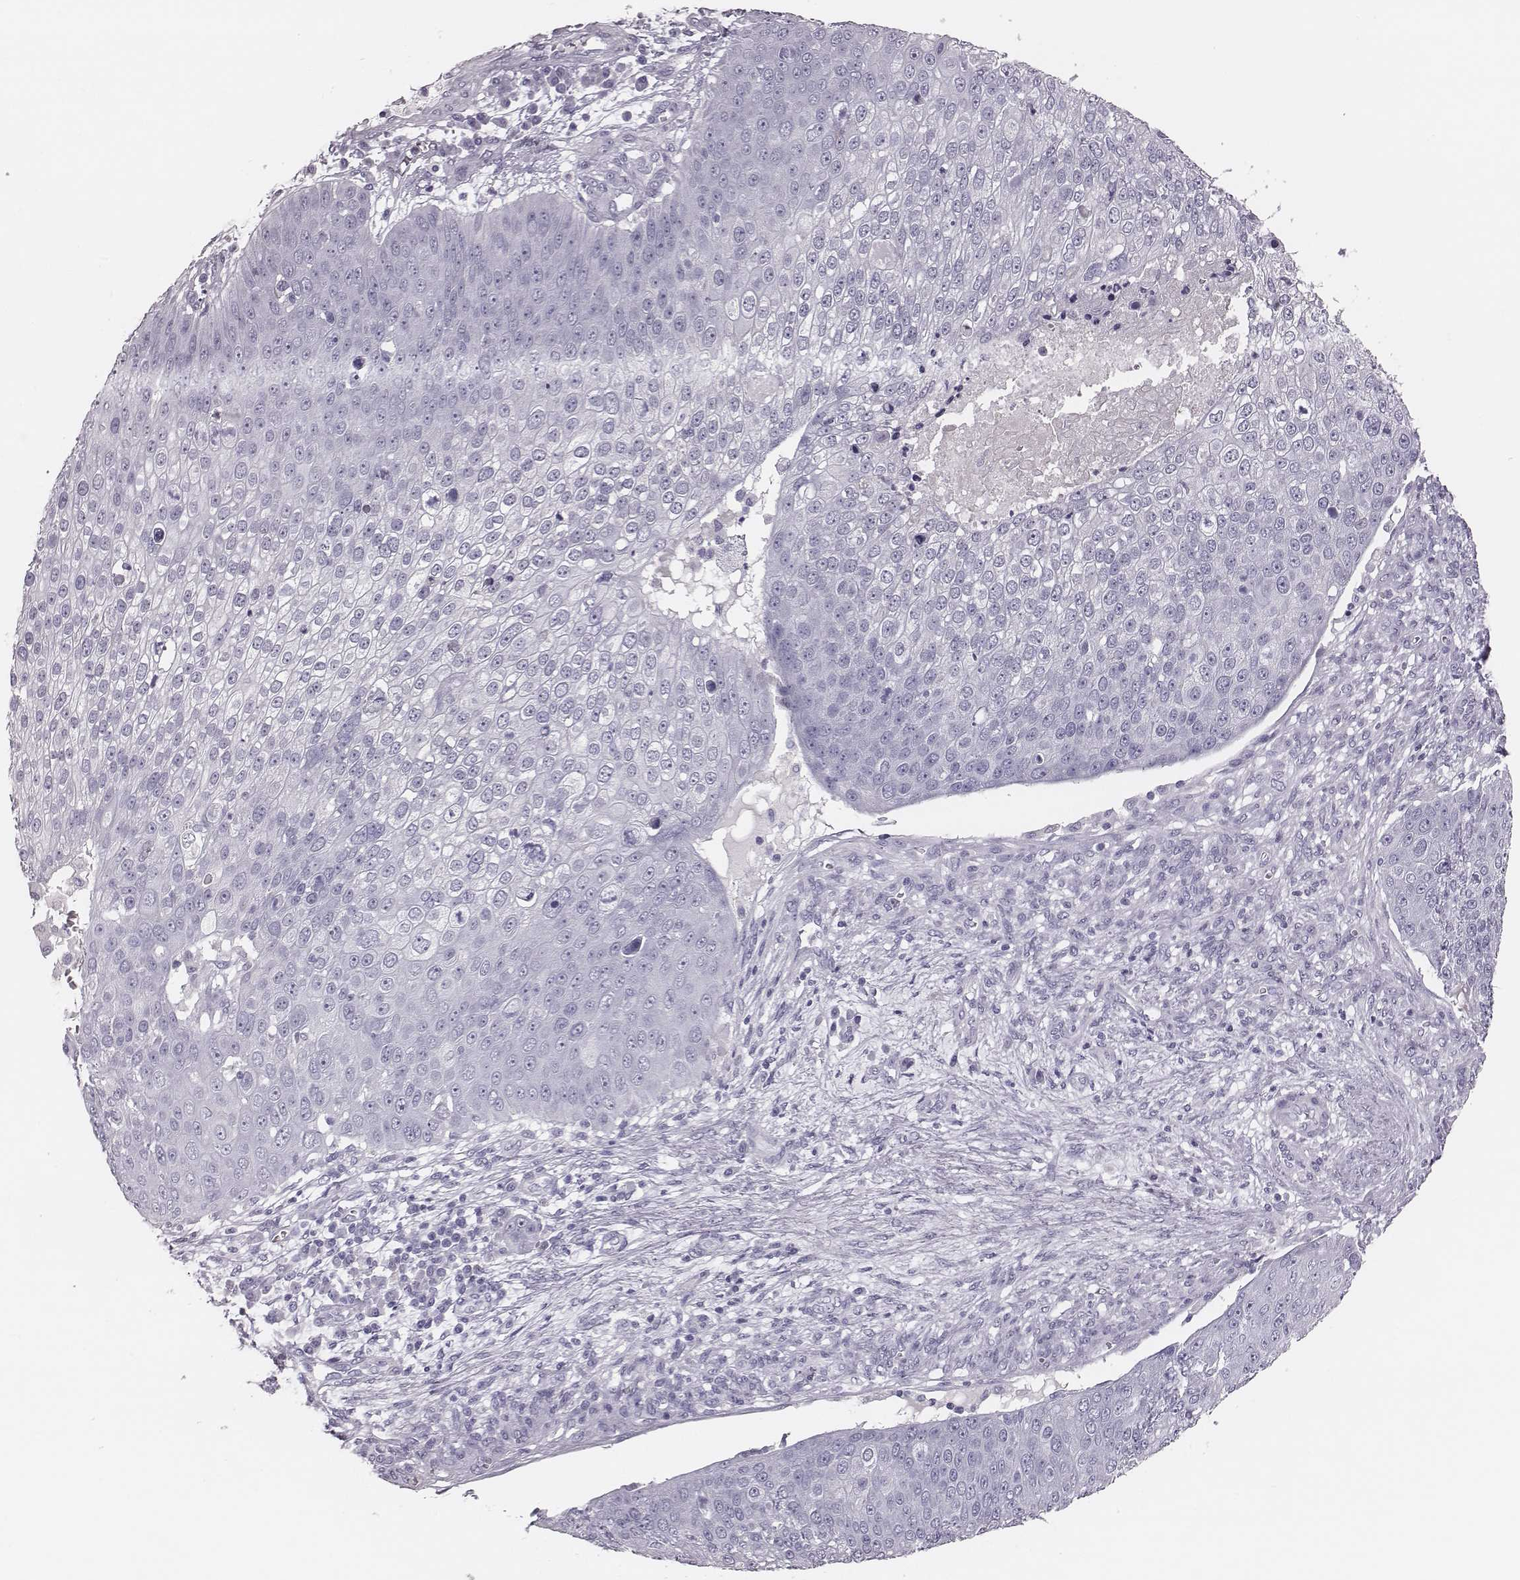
{"staining": {"intensity": "negative", "quantity": "none", "location": "none"}, "tissue": "skin cancer", "cell_type": "Tumor cells", "image_type": "cancer", "snomed": [{"axis": "morphology", "description": "Squamous cell carcinoma, NOS"}, {"axis": "topography", "description": "Skin"}], "caption": "Immunohistochemistry of skin cancer (squamous cell carcinoma) demonstrates no expression in tumor cells.", "gene": "CSH1", "patient": {"sex": "male", "age": 71}}